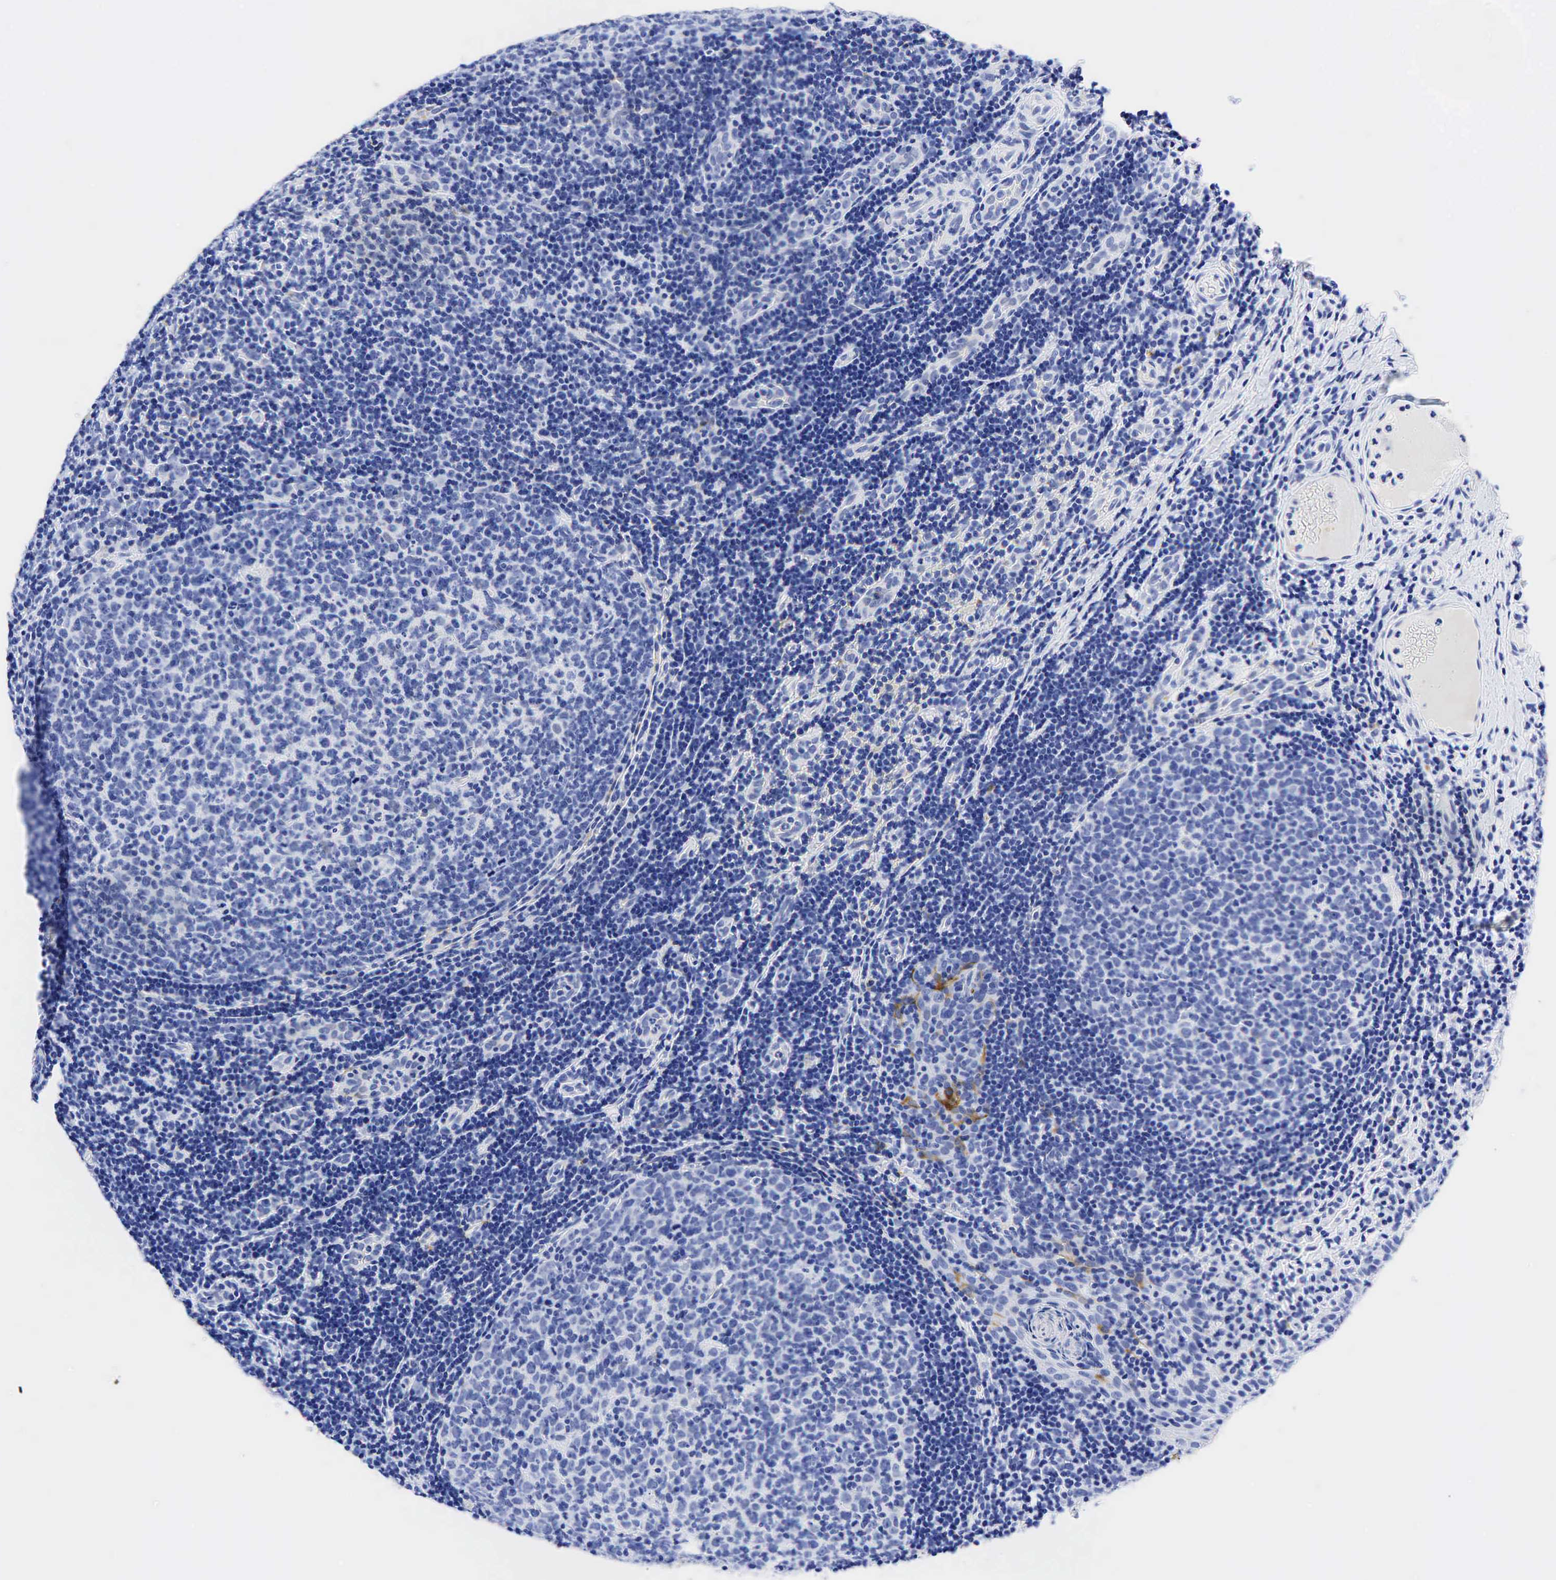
{"staining": {"intensity": "negative", "quantity": "none", "location": "none"}, "tissue": "tonsil", "cell_type": "Germinal center cells", "image_type": "normal", "snomed": [{"axis": "morphology", "description": "Normal tissue, NOS"}, {"axis": "topography", "description": "Tonsil"}], "caption": "Protein analysis of normal tonsil exhibits no significant expression in germinal center cells. (DAB (3,3'-diaminobenzidine) IHC with hematoxylin counter stain).", "gene": "KRT18", "patient": {"sex": "female", "age": 3}}